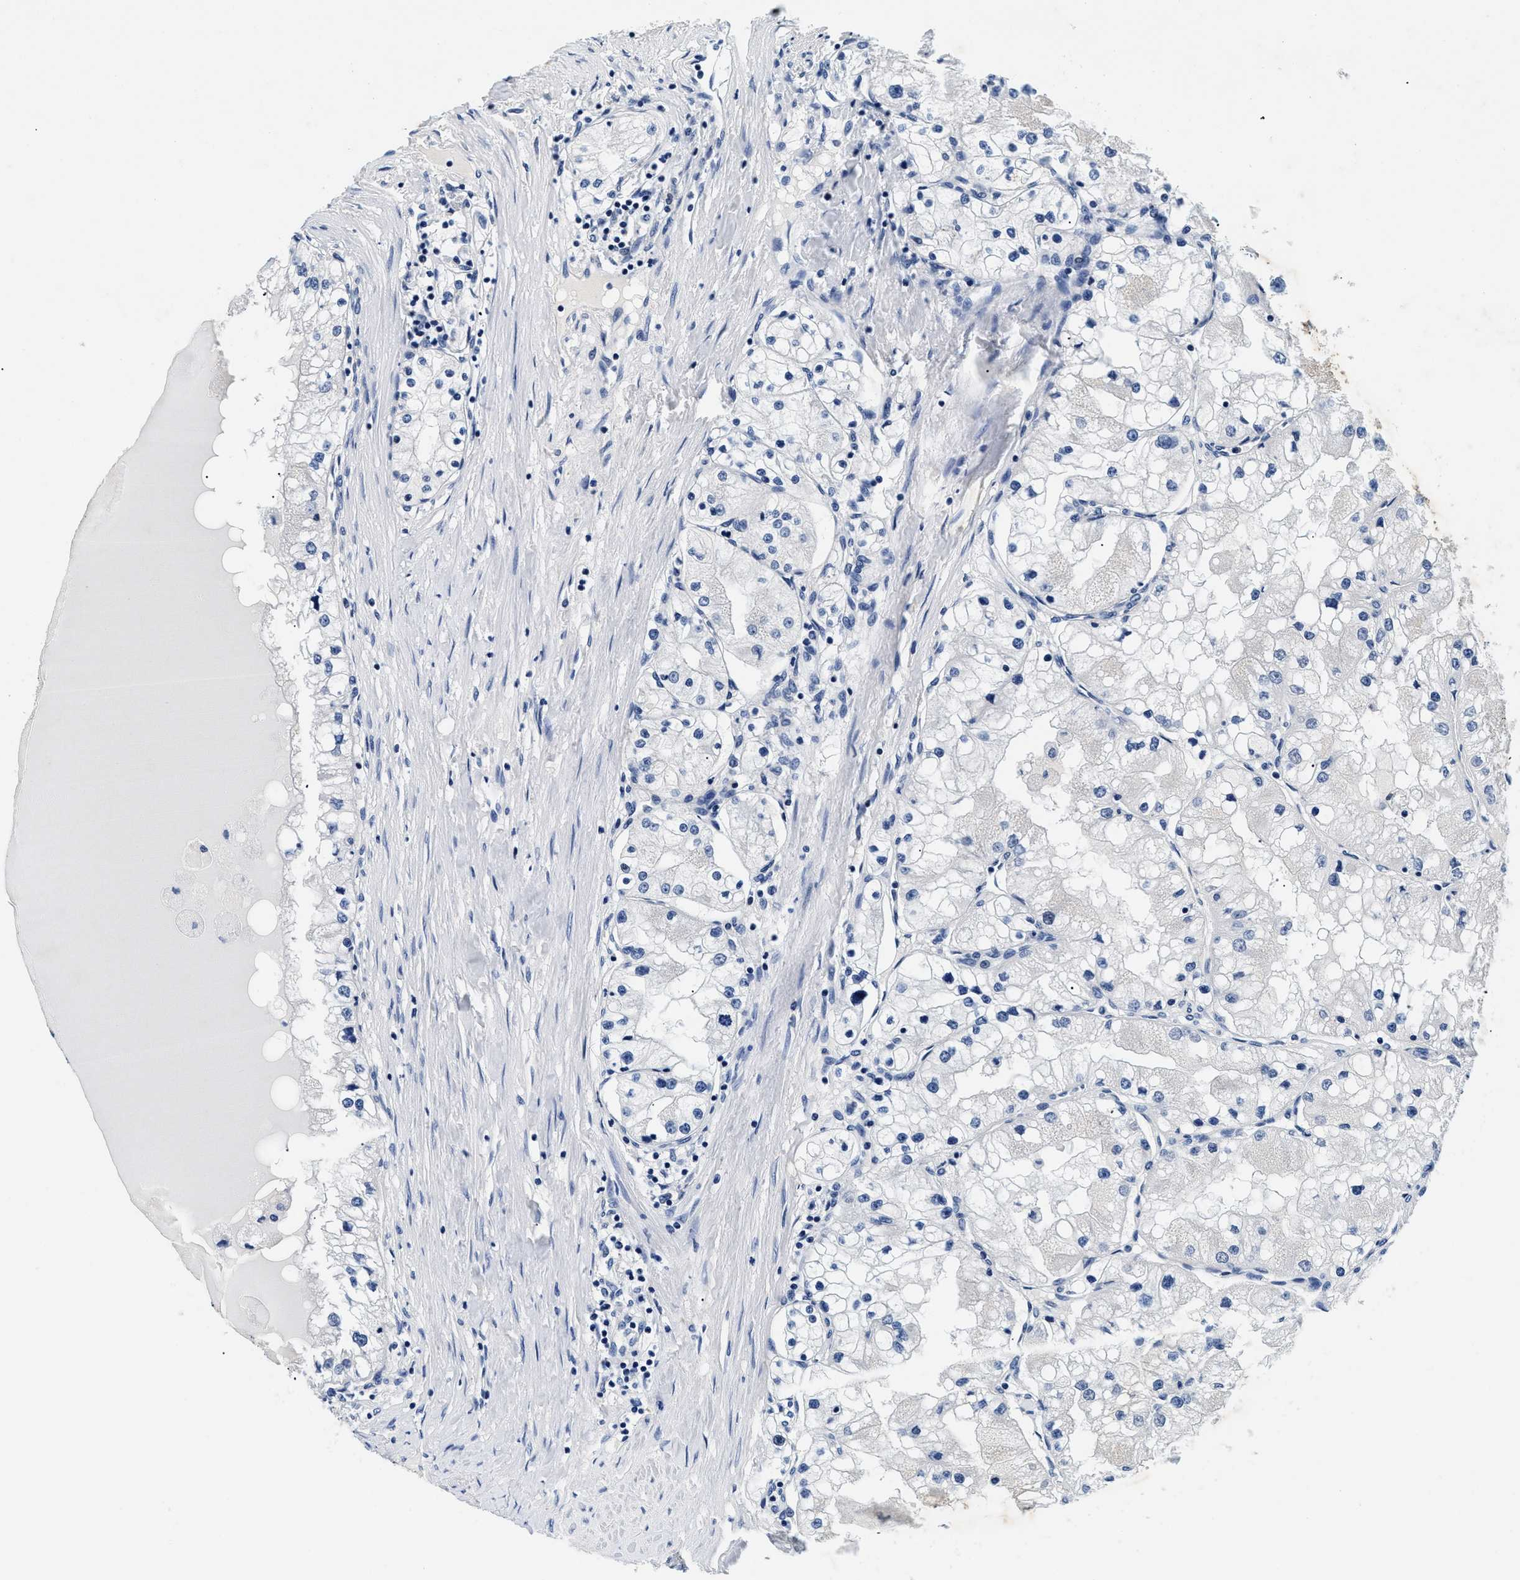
{"staining": {"intensity": "negative", "quantity": "none", "location": "none"}, "tissue": "renal cancer", "cell_type": "Tumor cells", "image_type": "cancer", "snomed": [{"axis": "morphology", "description": "Adenocarcinoma, NOS"}, {"axis": "topography", "description": "Kidney"}], "caption": "Tumor cells show no significant protein staining in renal cancer (adenocarcinoma). (Brightfield microscopy of DAB (3,3'-diaminobenzidine) immunohistochemistry (IHC) at high magnification).", "gene": "MEA1", "patient": {"sex": "male", "age": 68}}